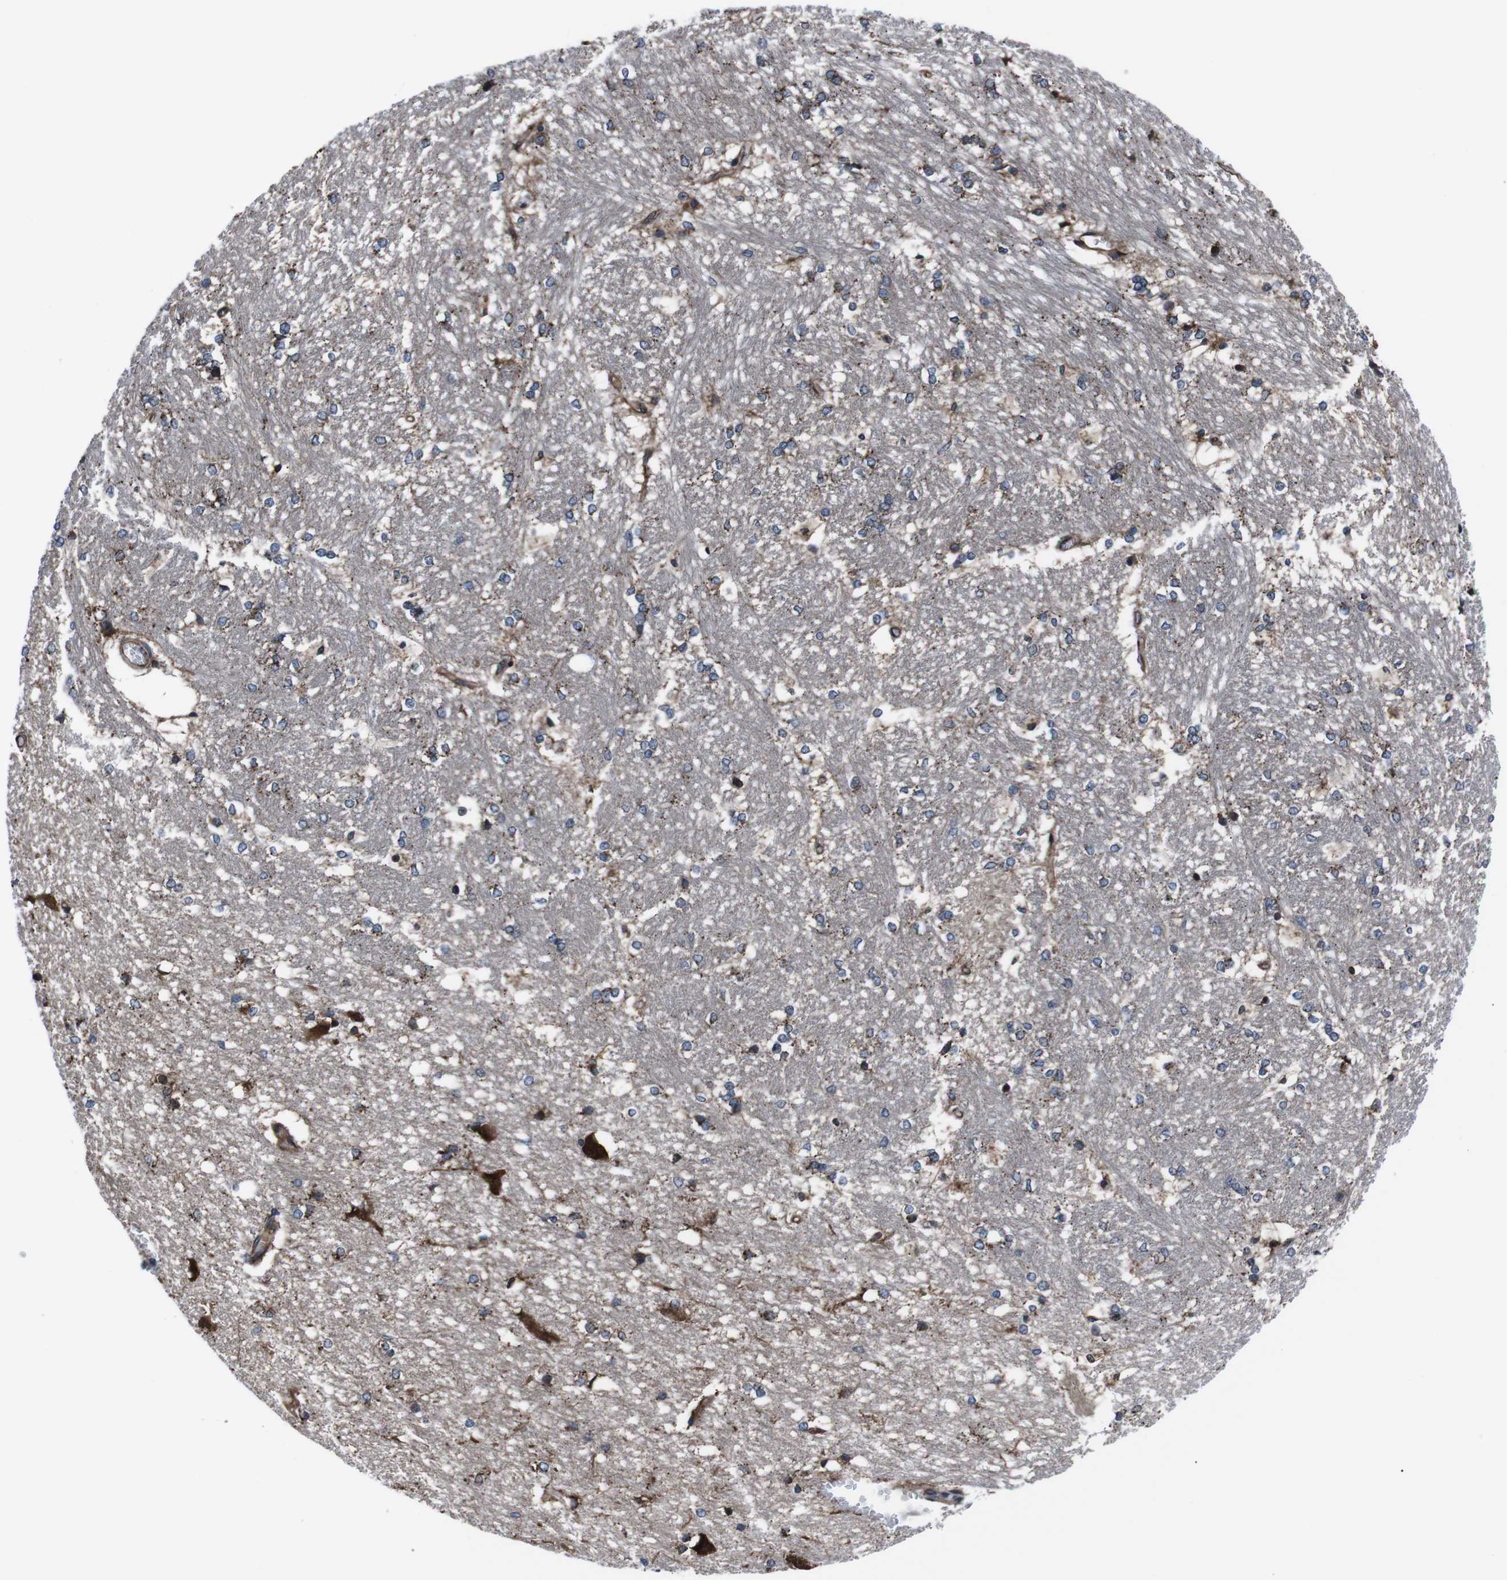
{"staining": {"intensity": "strong", "quantity": "25%-75%", "location": "cytoplasmic/membranous"}, "tissue": "hippocampus", "cell_type": "Glial cells", "image_type": "normal", "snomed": [{"axis": "morphology", "description": "Normal tissue, NOS"}, {"axis": "topography", "description": "Hippocampus"}], "caption": "IHC staining of unremarkable hippocampus, which exhibits high levels of strong cytoplasmic/membranous staining in about 25%-75% of glial cells indicating strong cytoplasmic/membranous protein staining. The staining was performed using DAB (brown) for protein detection and nuclei were counterstained in hematoxylin (blue).", "gene": "EIF4A2", "patient": {"sex": "female", "age": 19}}